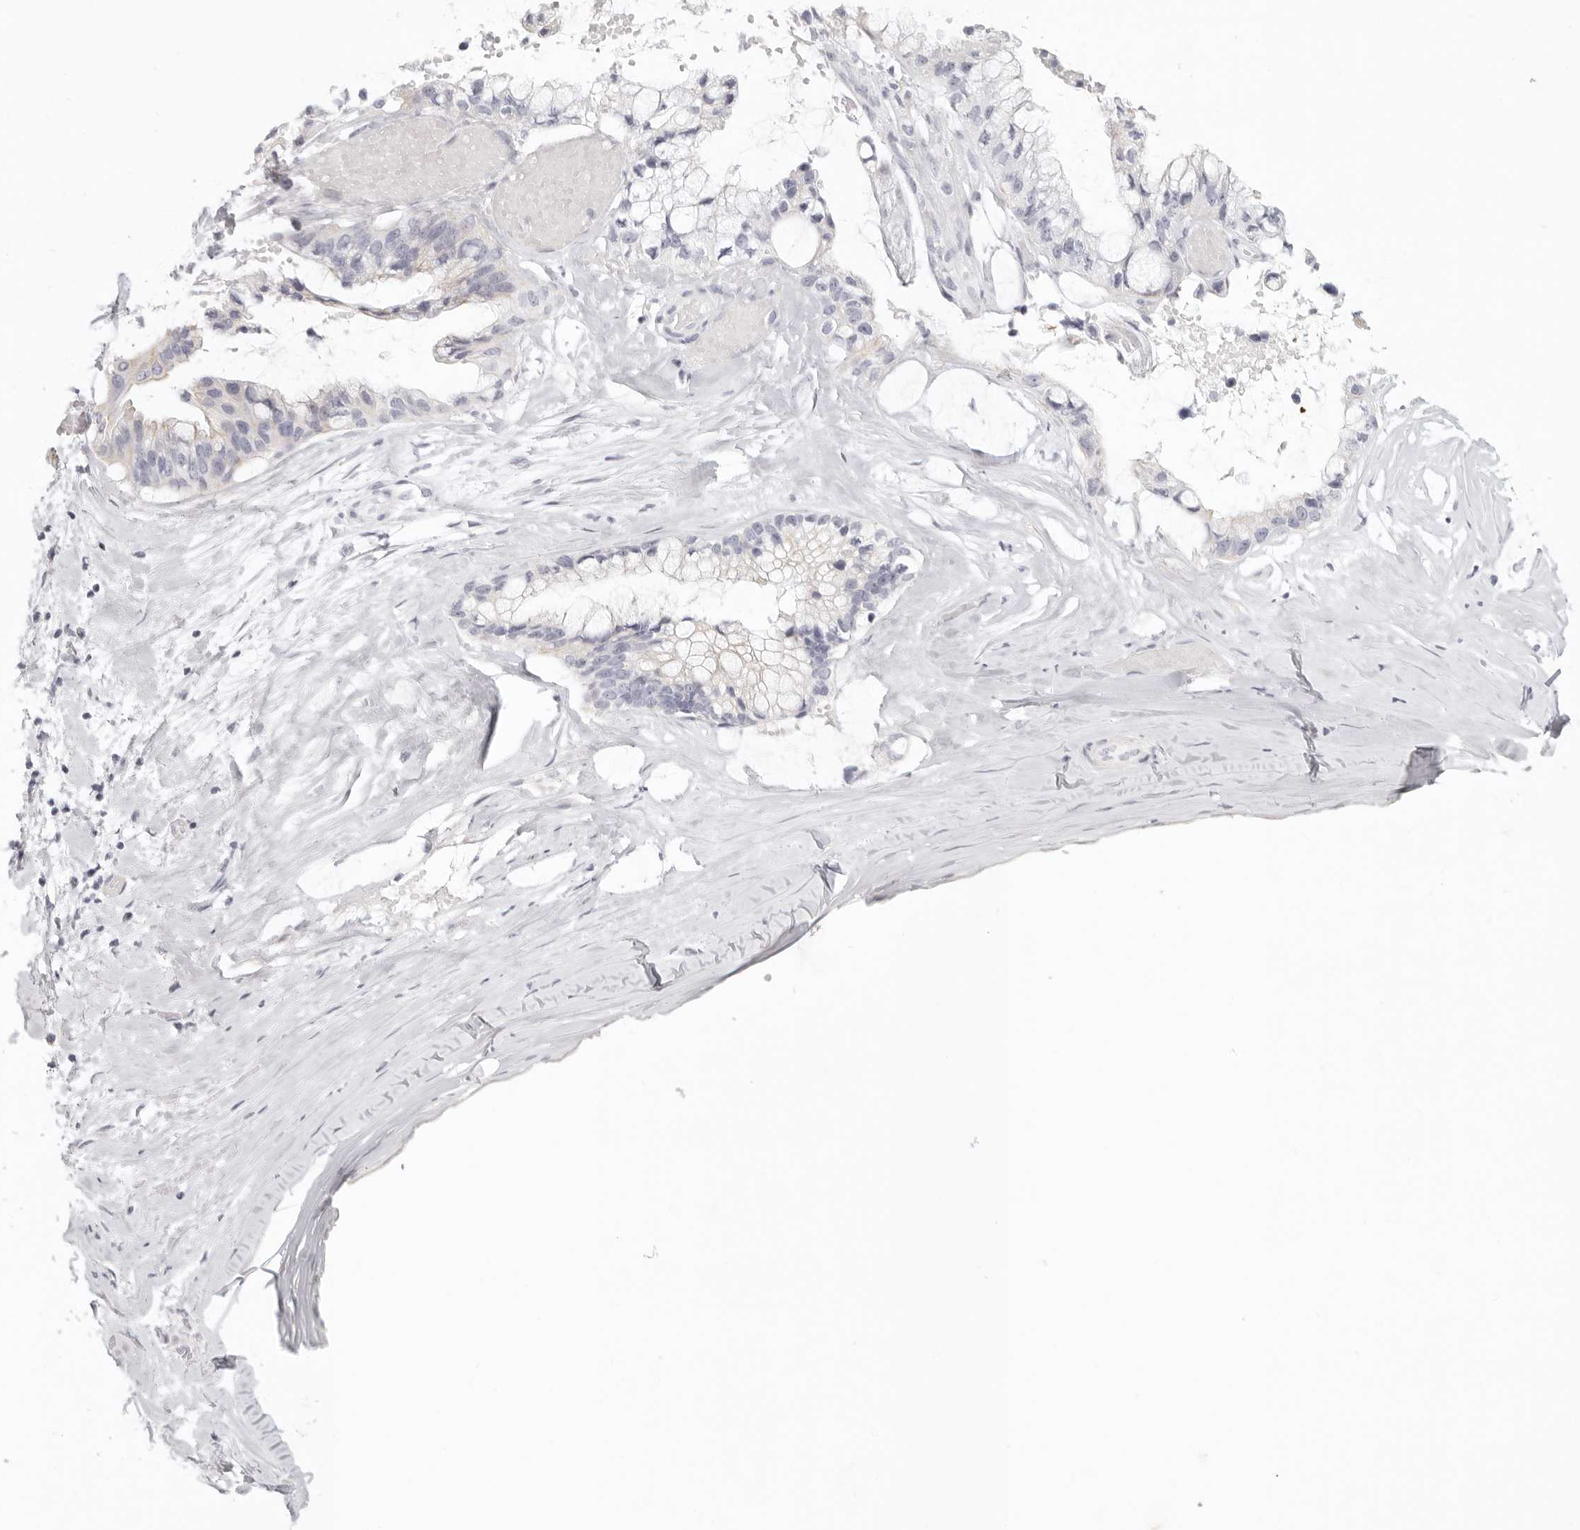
{"staining": {"intensity": "negative", "quantity": "none", "location": "none"}, "tissue": "ovarian cancer", "cell_type": "Tumor cells", "image_type": "cancer", "snomed": [{"axis": "morphology", "description": "Cystadenocarcinoma, mucinous, NOS"}, {"axis": "topography", "description": "Ovary"}], "caption": "Image shows no significant protein expression in tumor cells of ovarian mucinous cystadenocarcinoma. The staining was performed using DAB (3,3'-diaminobenzidine) to visualize the protein expression in brown, while the nuclei were stained in blue with hematoxylin (Magnification: 20x).", "gene": "RXFP1", "patient": {"sex": "female", "age": 39}}